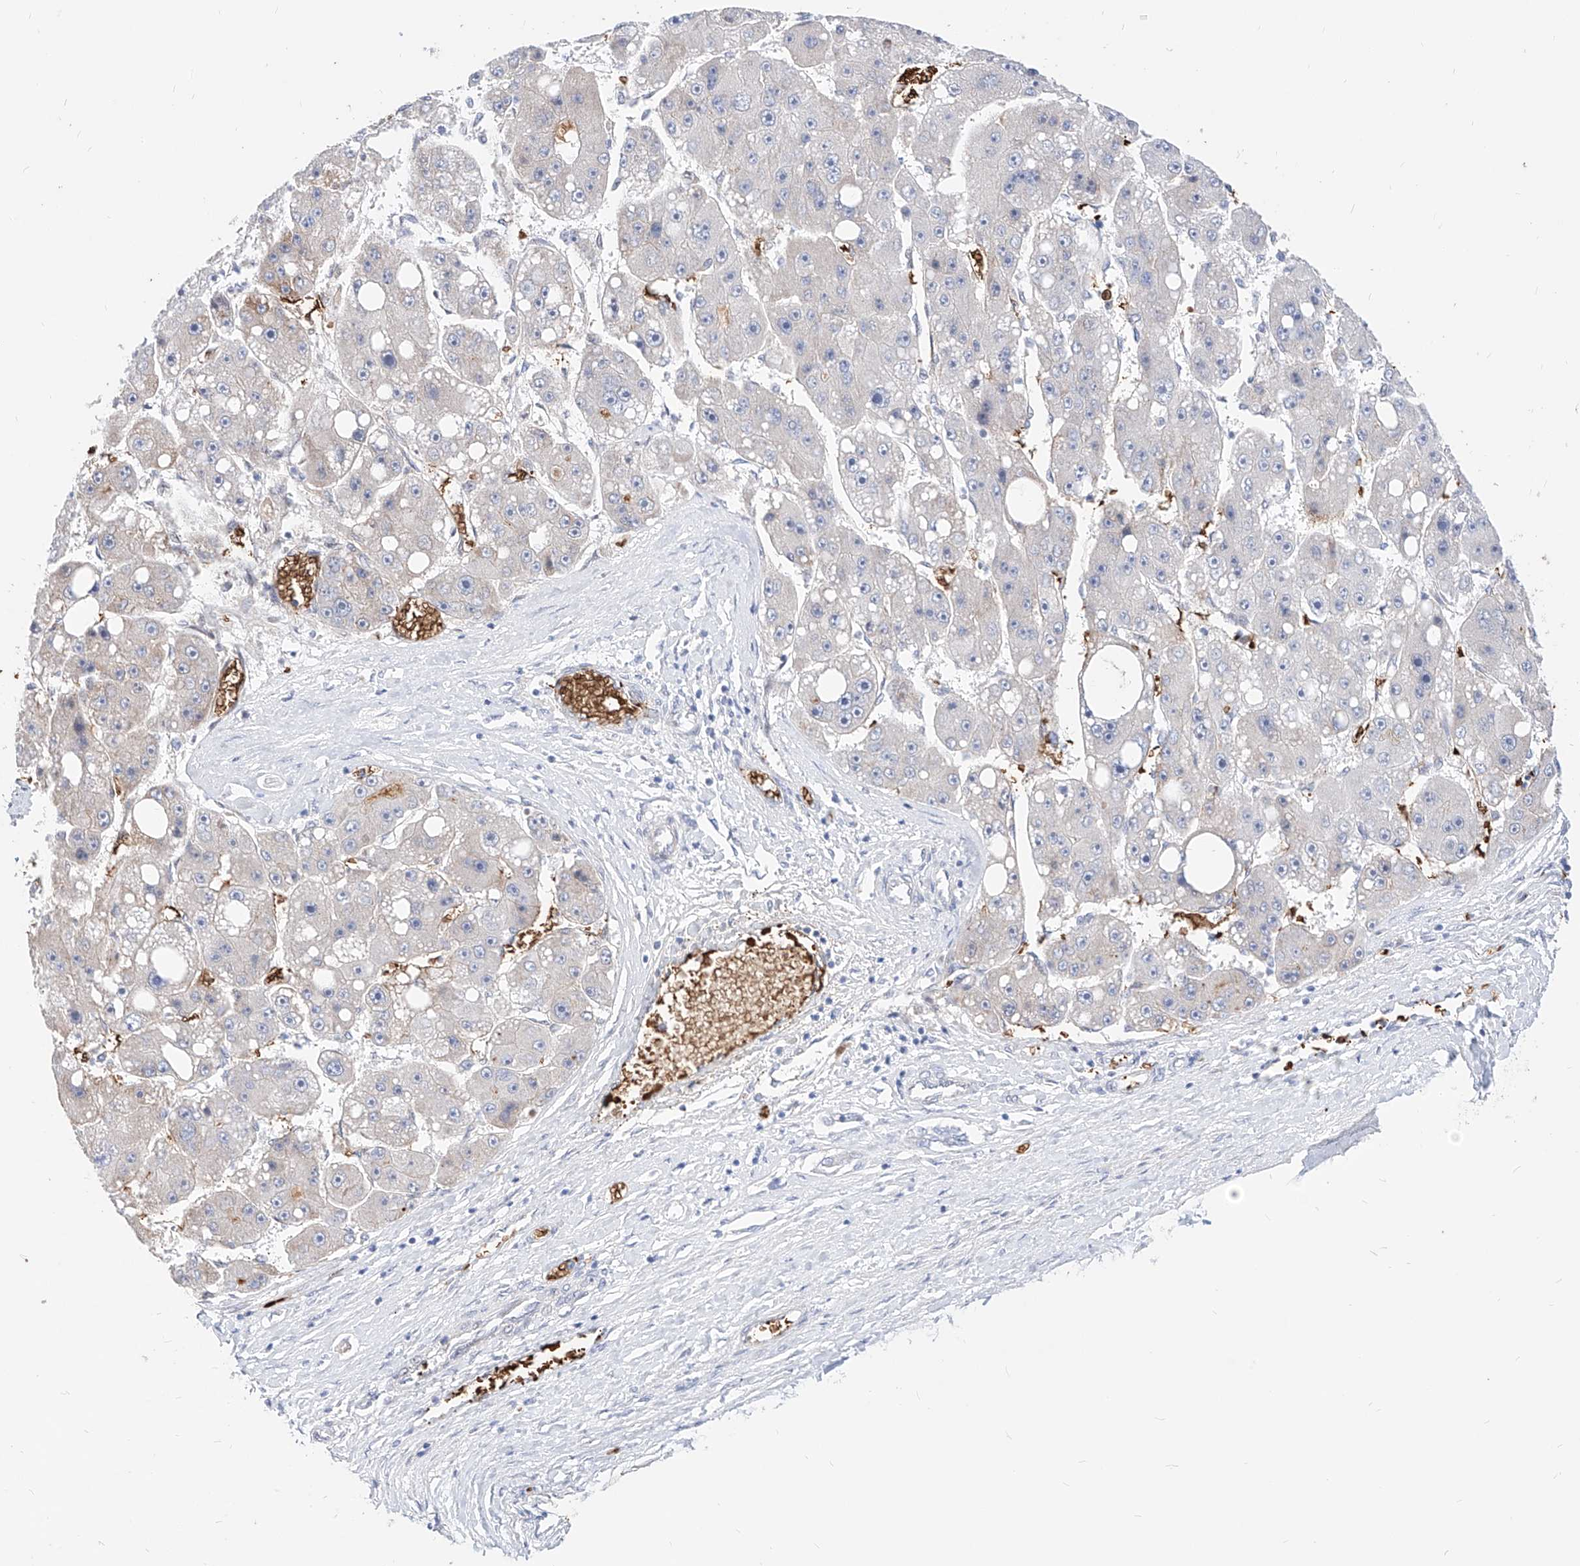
{"staining": {"intensity": "negative", "quantity": "none", "location": "none"}, "tissue": "liver cancer", "cell_type": "Tumor cells", "image_type": "cancer", "snomed": [{"axis": "morphology", "description": "Carcinoma, Hepatocellular, NOS"}, {"axis": "topography", "description": "Liver"}], "caption": "Histopathology image shows no protein staining in tumor cells of liver cancer (hepatocellular carcinoma) tissue.", "gene": "ZFP42", "patient": {"sex": "female", "age": 61}}